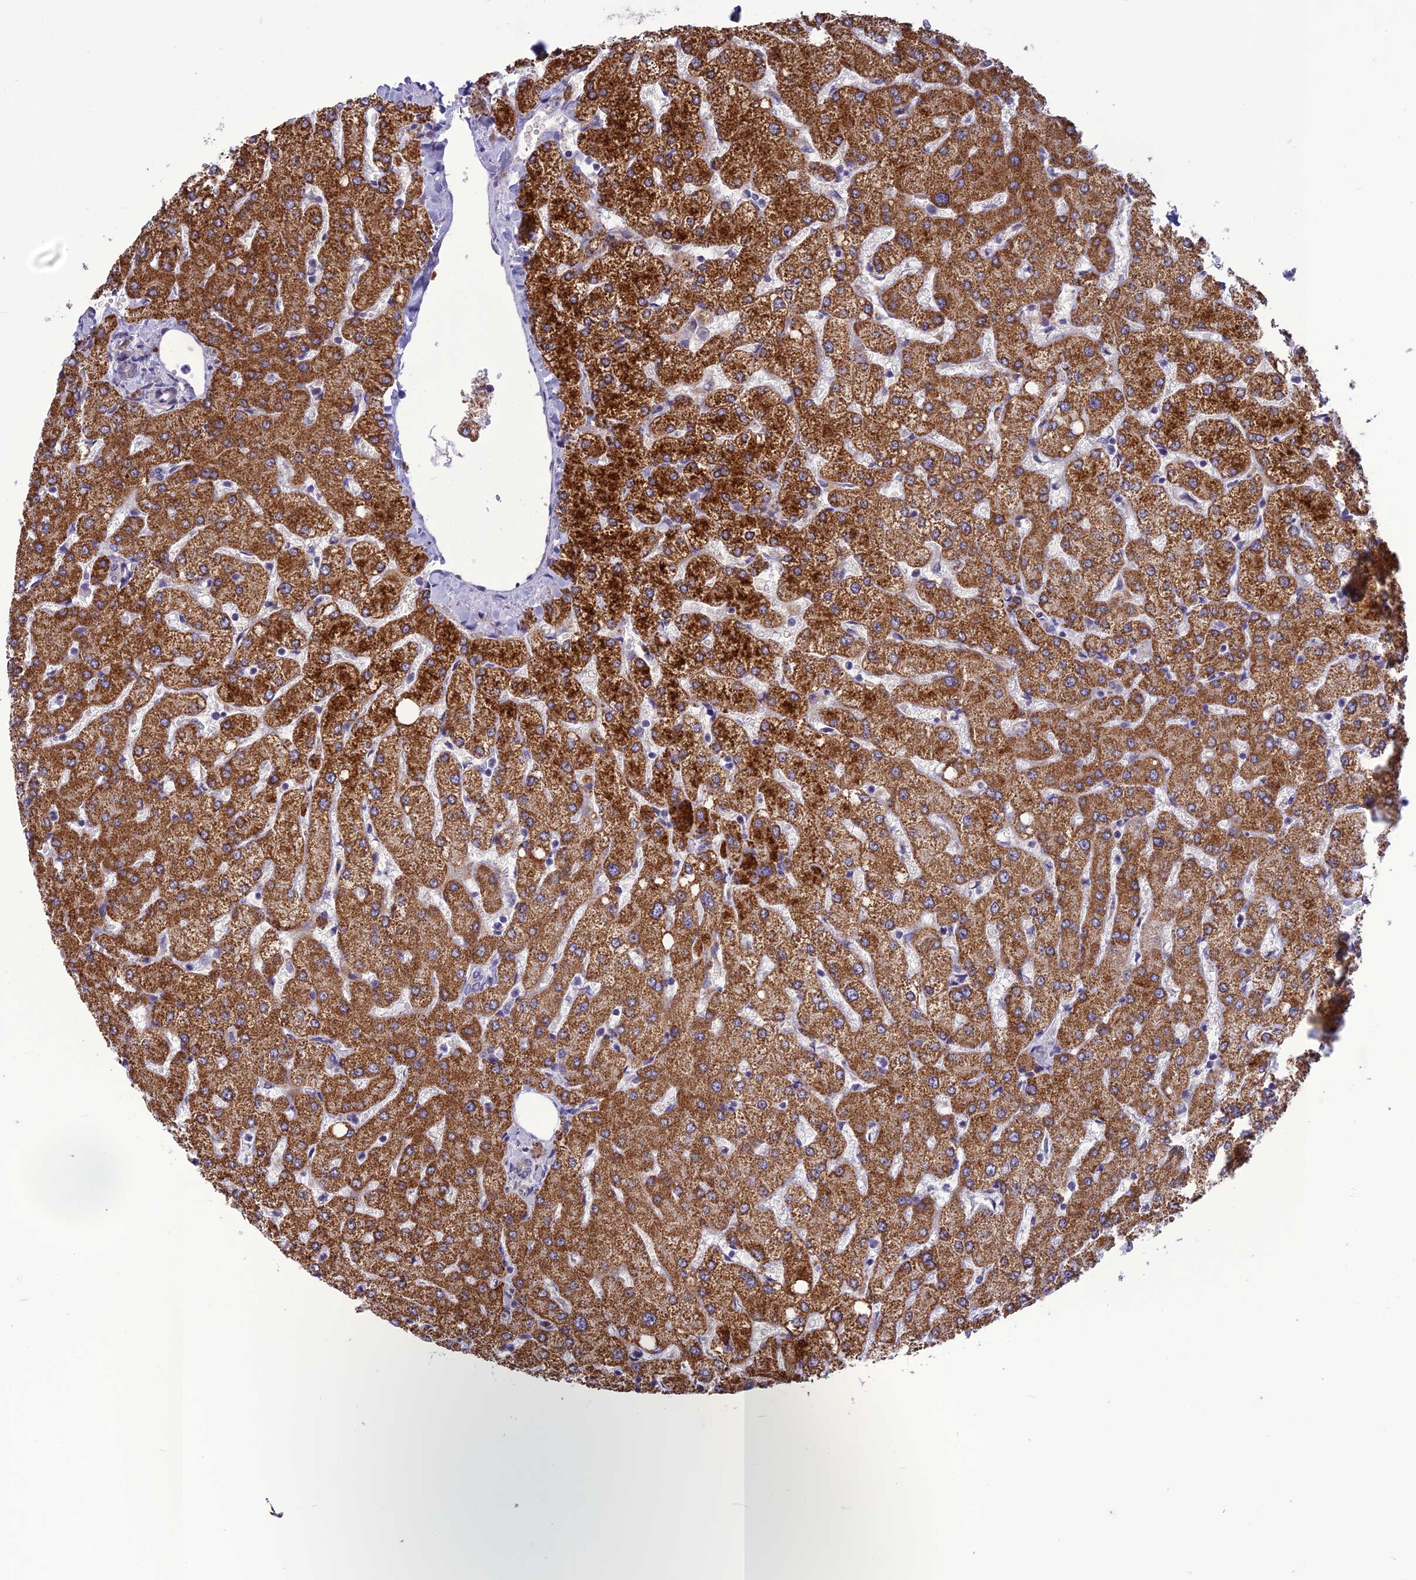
{"staining": {"intensity": "negative", "quantity": "none", "location": "none"}, "tissue": "liver", "cell_type": "Cholangiocytes", "image_type": "normal", "snomed": [{"axis": "morphology", "description": "Normal tissue, NOS"}, {"axis": "topography", "description": "Liver"}], "caption": "Cholangiocytes show no significant expression in benign liver.", "gene": "PSMF1", "patient": {"sex": "female", "age": 54}}